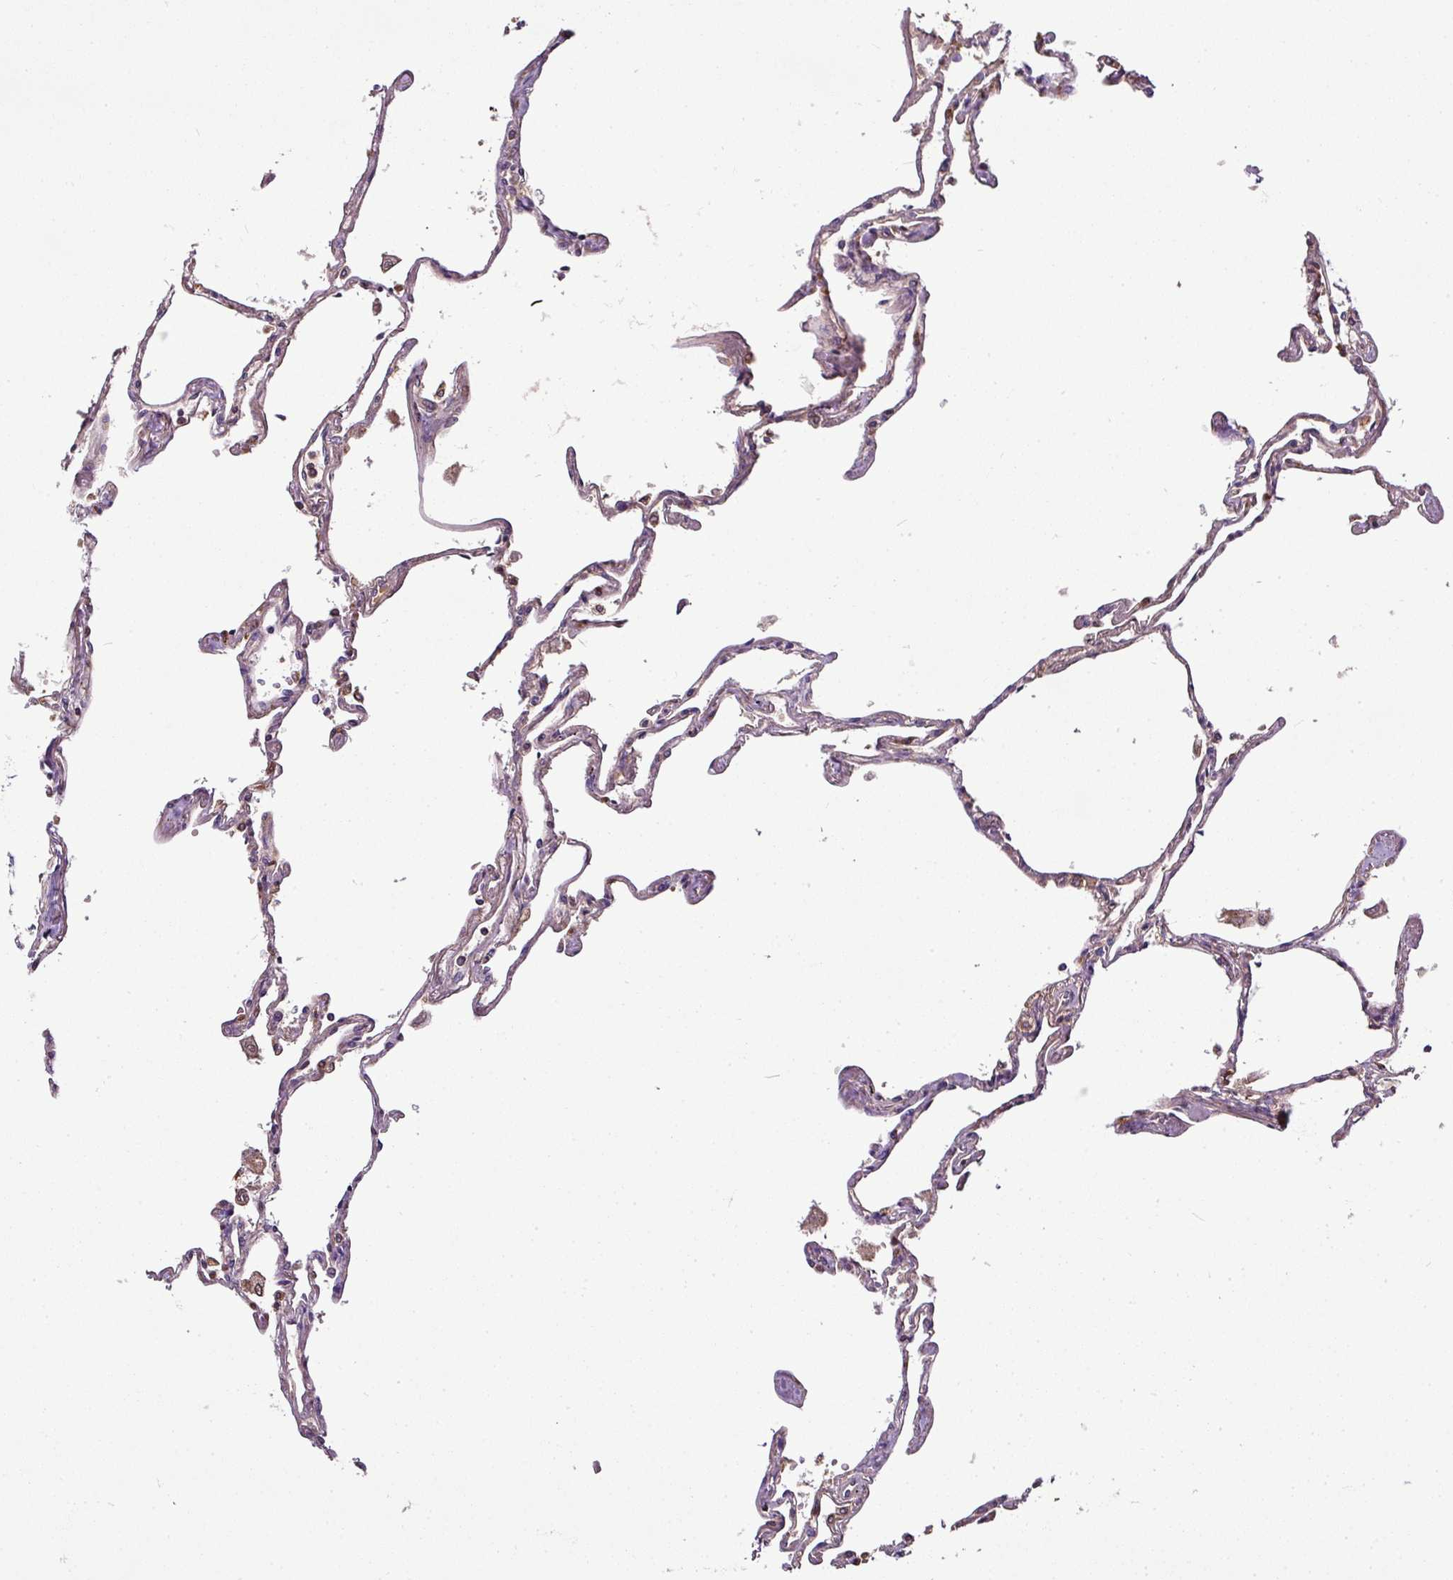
{"staining": {"intensity": "weak", "quantity": "<25%", "location": "cytoplasmic/membranous"}, "tissue": "lung", "cell_type": "Alveolar cells", "image_type": "normal", "snomed": [{"axis": "morphology", "description": "Normal tissue, NOS"}, {"axis": "topography", "description": "Lung"}], "caption": "A high-resolution histopathology image shows immunohistochemistry (IHC) staining of benign lung, which exhibits no significant expression in alveolar cells. (DAB (3,3'-diaminobenzidine) immunohistochemistry visualized using brightfield microscopy, high magnification).", "gene": "CAB39L", "patient": {"sex": "female", "age": 67}}